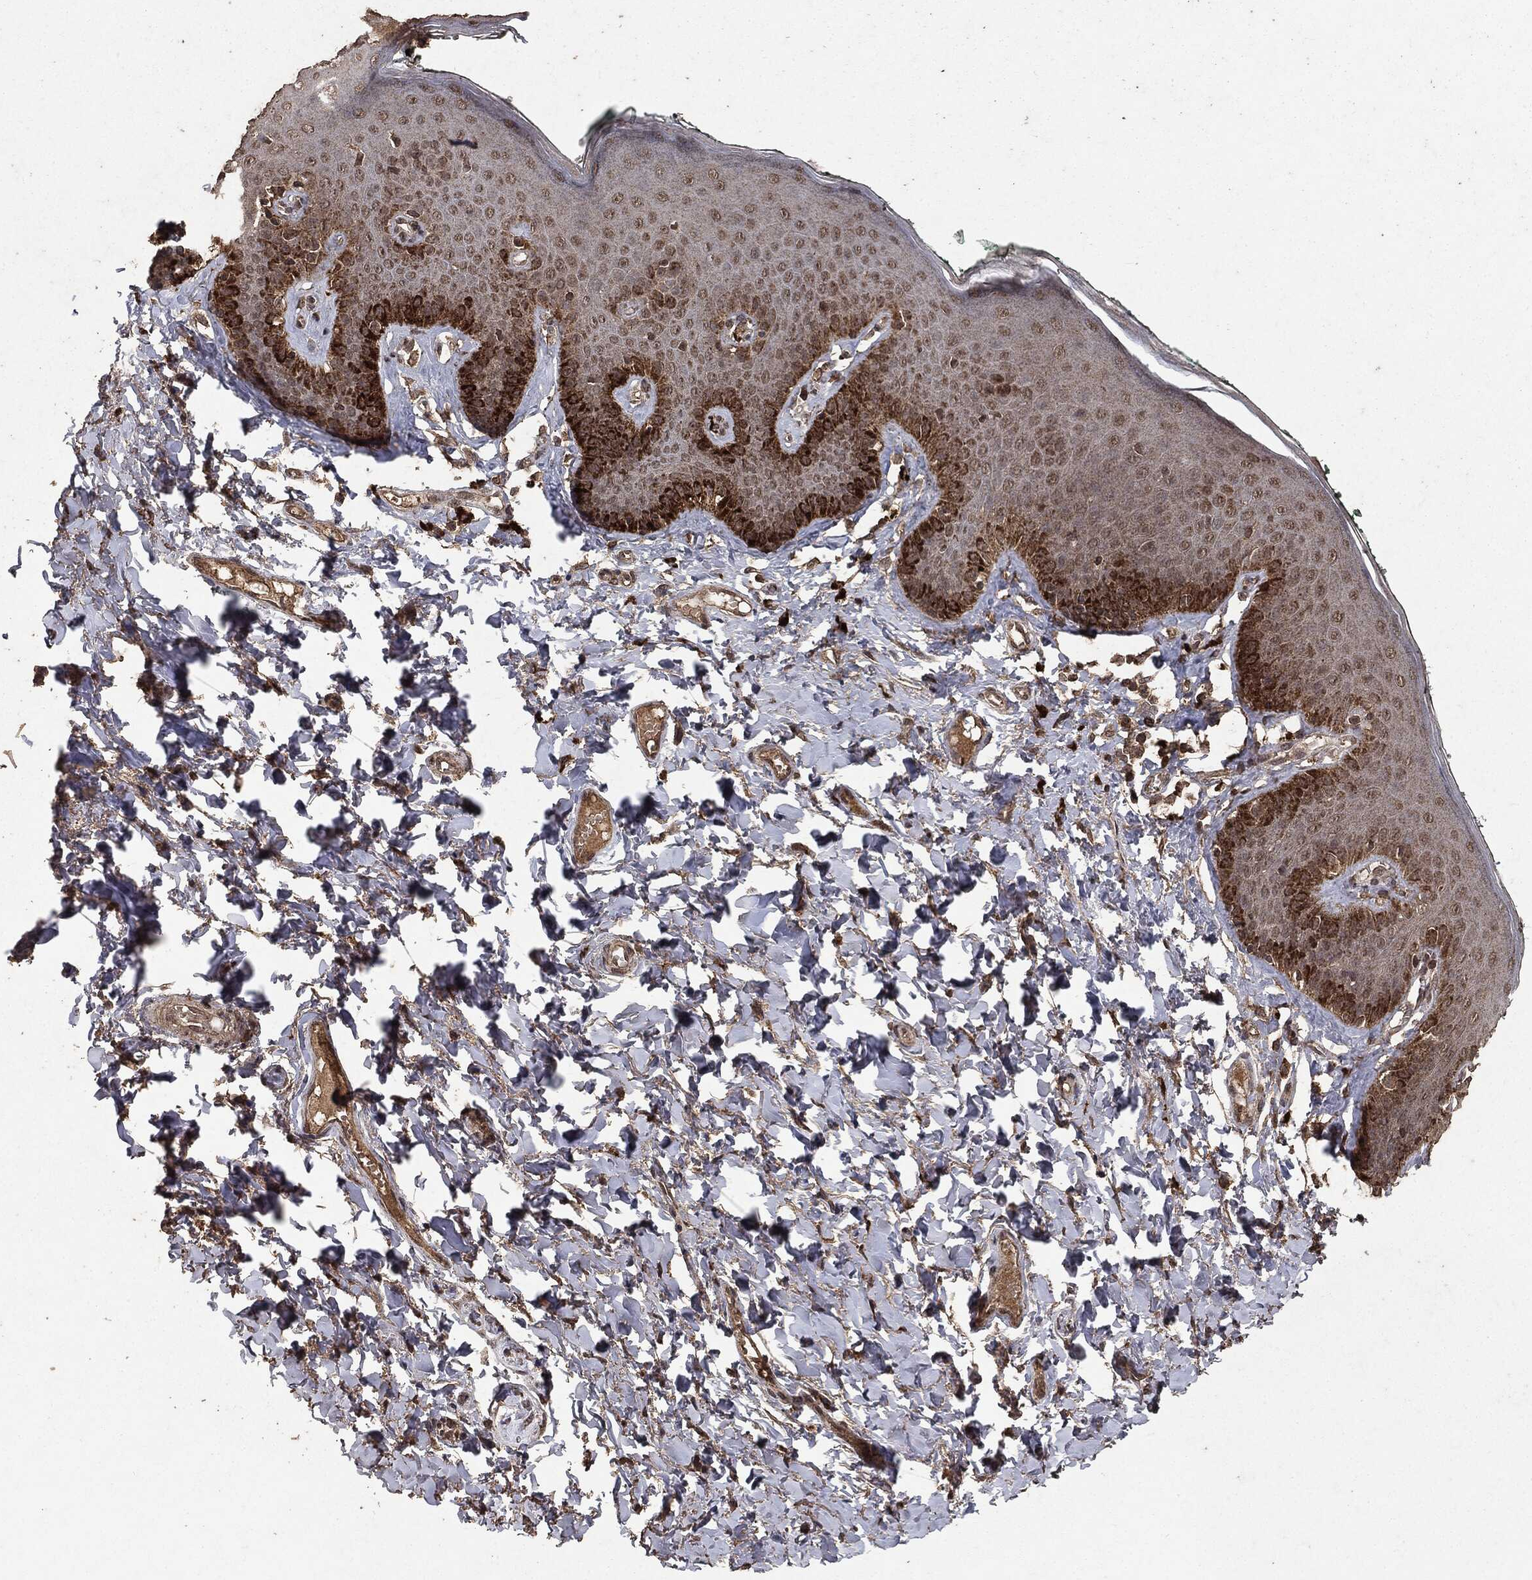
{"staining": {"intensity": "strong", "quantity": "<25%", "location": "cytoplasmic/membranous,nuclear"}, "tissue": "vagina", "cell_type": "Squamous epithelial cells", "image_type": "normal", "snomed": [{"axis": "morphology", "description": "Normal tissue, NOS"}, {"axis": "topography", "description": "Vagina"}], "caption": "Immunohistochemical staining of benign vagina exhibits strong cytoplasmic/membranous,nuclear protein positivity in about <25% of squamous epithelial cells.", "gene": "NME1", "patient": {"sex": "female", "age": 66}}